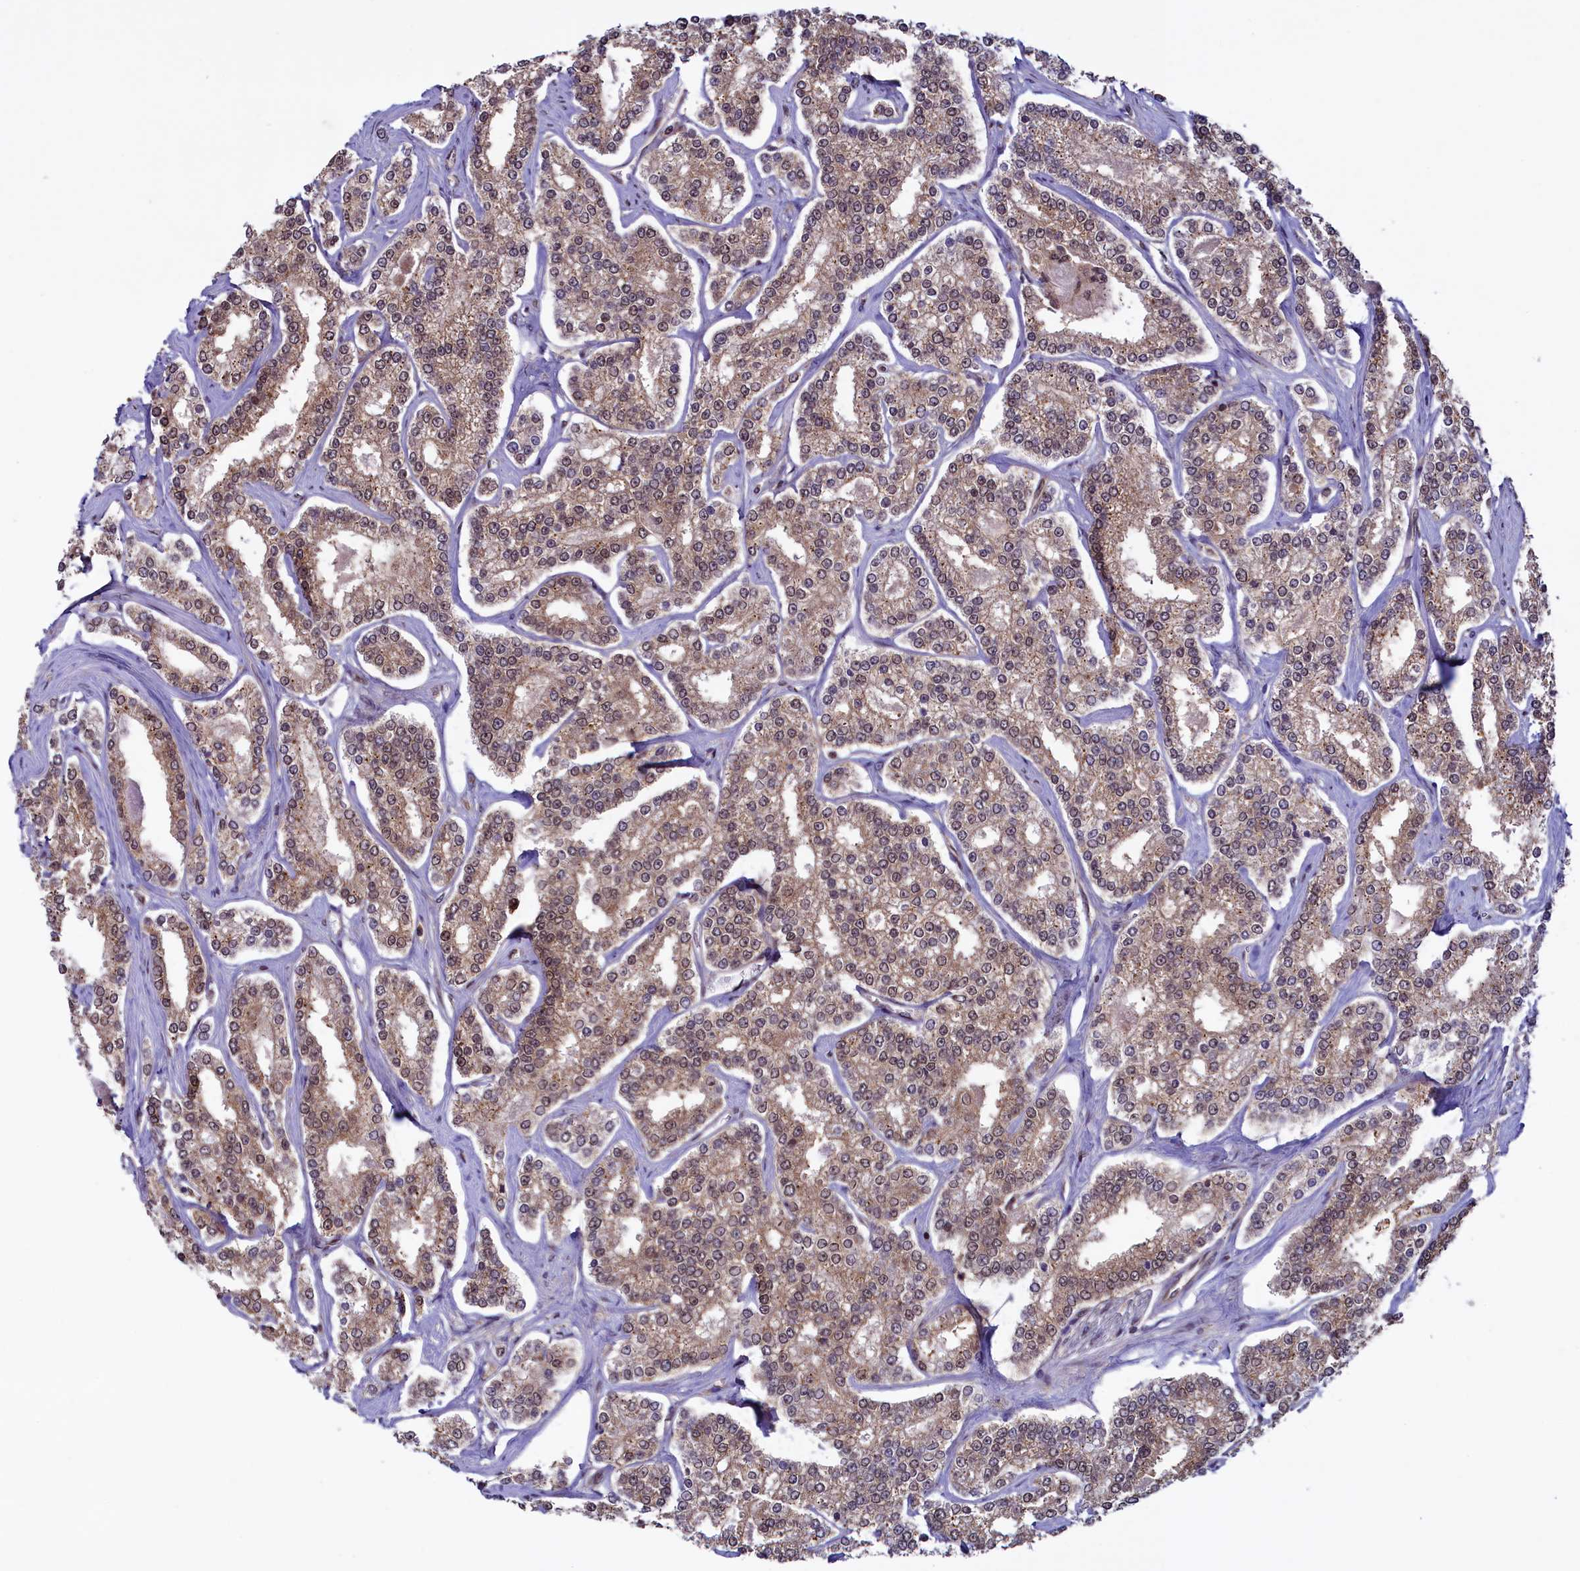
{"staining": {"intensity": "weak", "quantity": "<25%", "location": "cytoplasmic/membranous"}, "tissue": "prostate cancer", "cell_type": "Tumor cells", "image_type": "cancer", "snomed": [{"axis": "morphology", "description": "Normal tissue, NOS"}, {"axis": "morphology", "description": "Adenocarcinoma, High grade"}, {"axis": "topography", "description": "Prostate"}], "caption": "Immunohistochemistry photomicrograph of prostate cancer stained for a protein (brown), which demonstrates no expression in tumor cells.", "gene": "SLC7A6OS", "patient": {"sex": "male", "age": 83}}